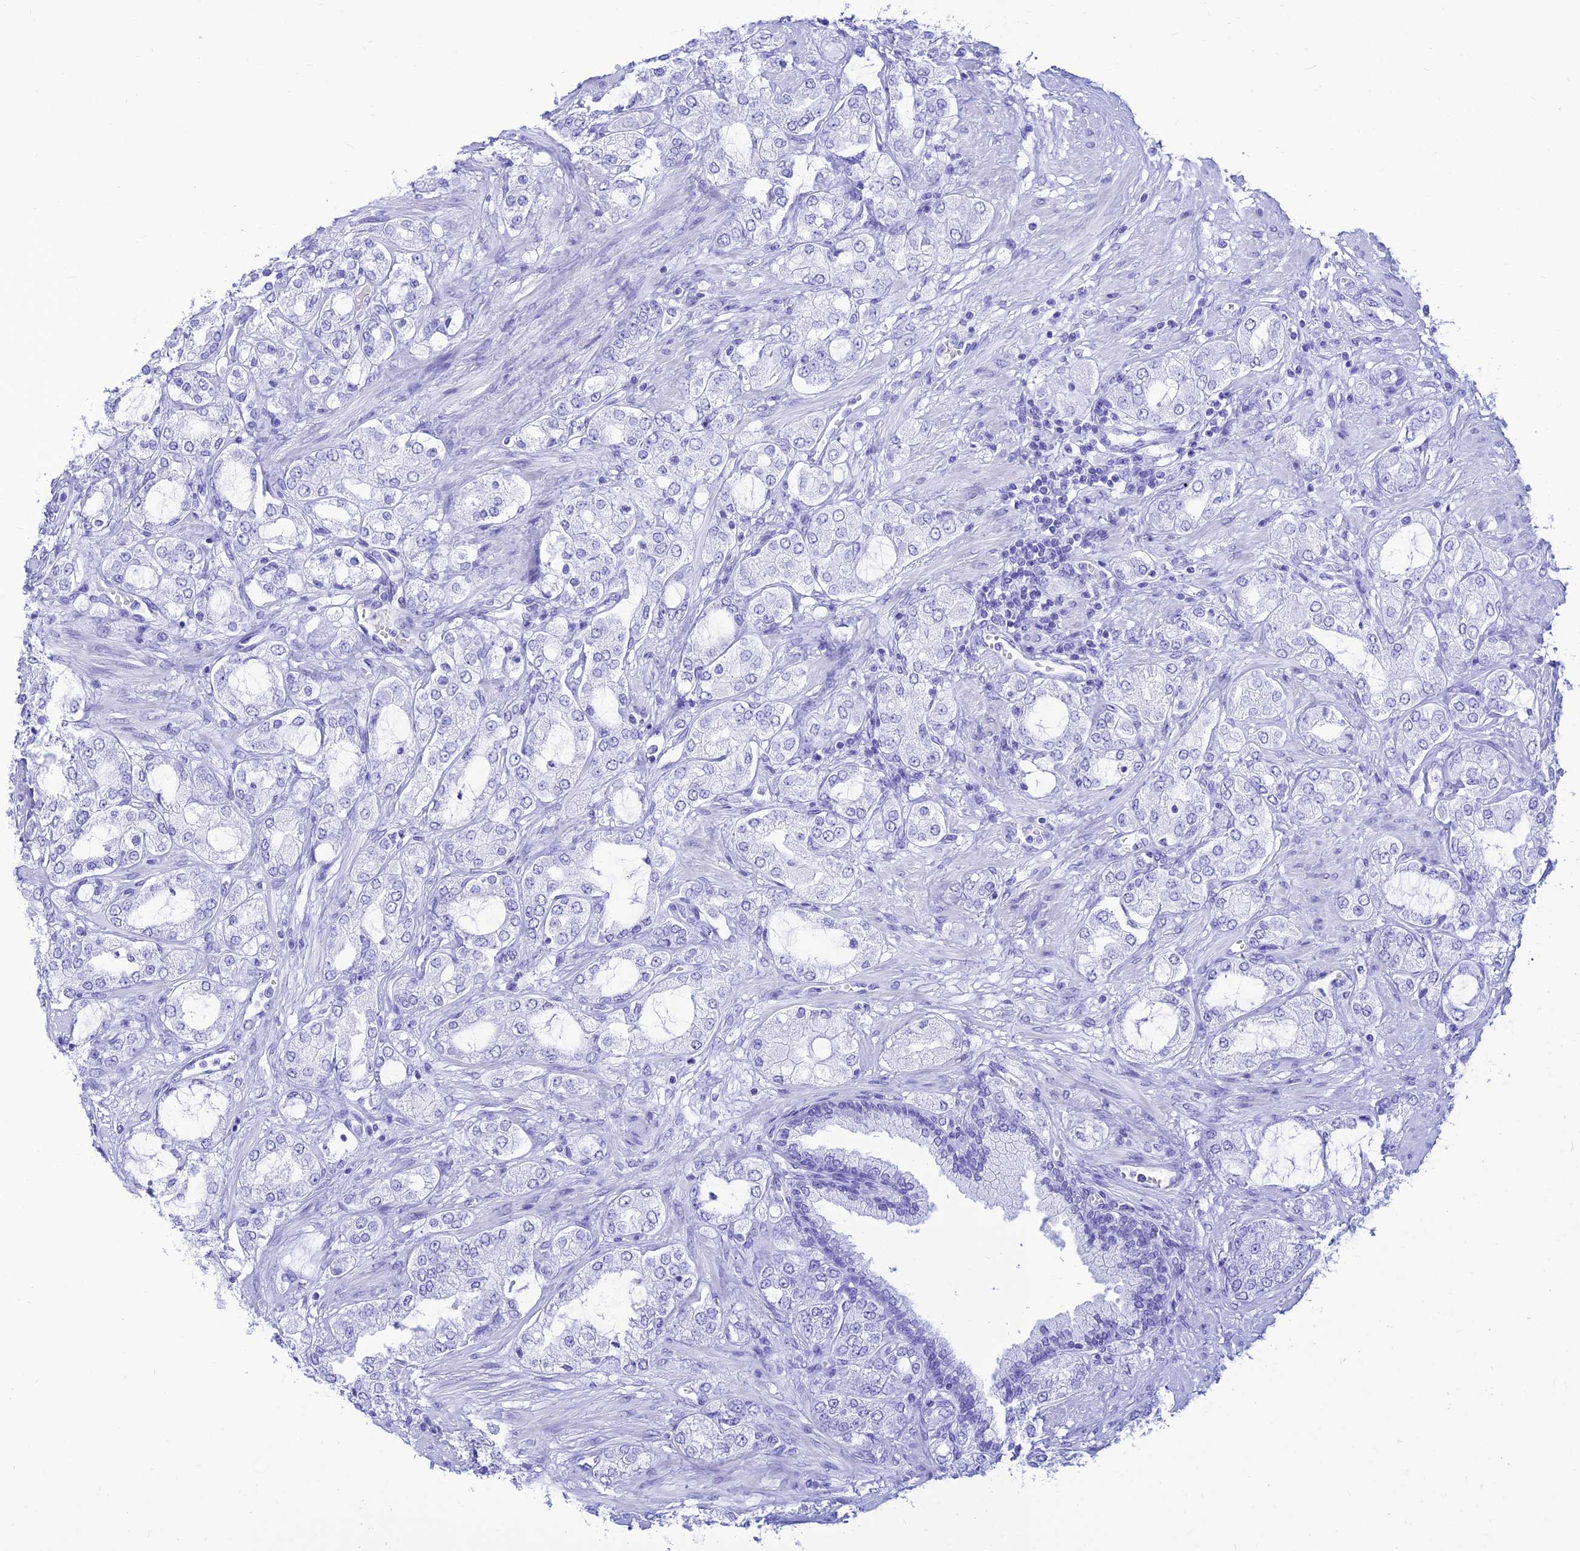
{"staining": {"intensity": "negative", "quantity": "none", "location": "none"}, "tissue": "prostate cancer", "cell_type": "Tumor cells", "image_type": "cancer", "snomed": [{"axis": "morphology", "description": "Adenocarcinoma, High grade"}, {"axis": "topography", "description": "Prostate"}], "caption": "High power microscopy histopathology image of an immunohistochemistry (IHC) histopathology image of high-grade adenocarcinoma (prostate), revealing no significant expression in tumor cells.", "gene": "PRNP", "patient": {"sex": "male", "age": 64}}